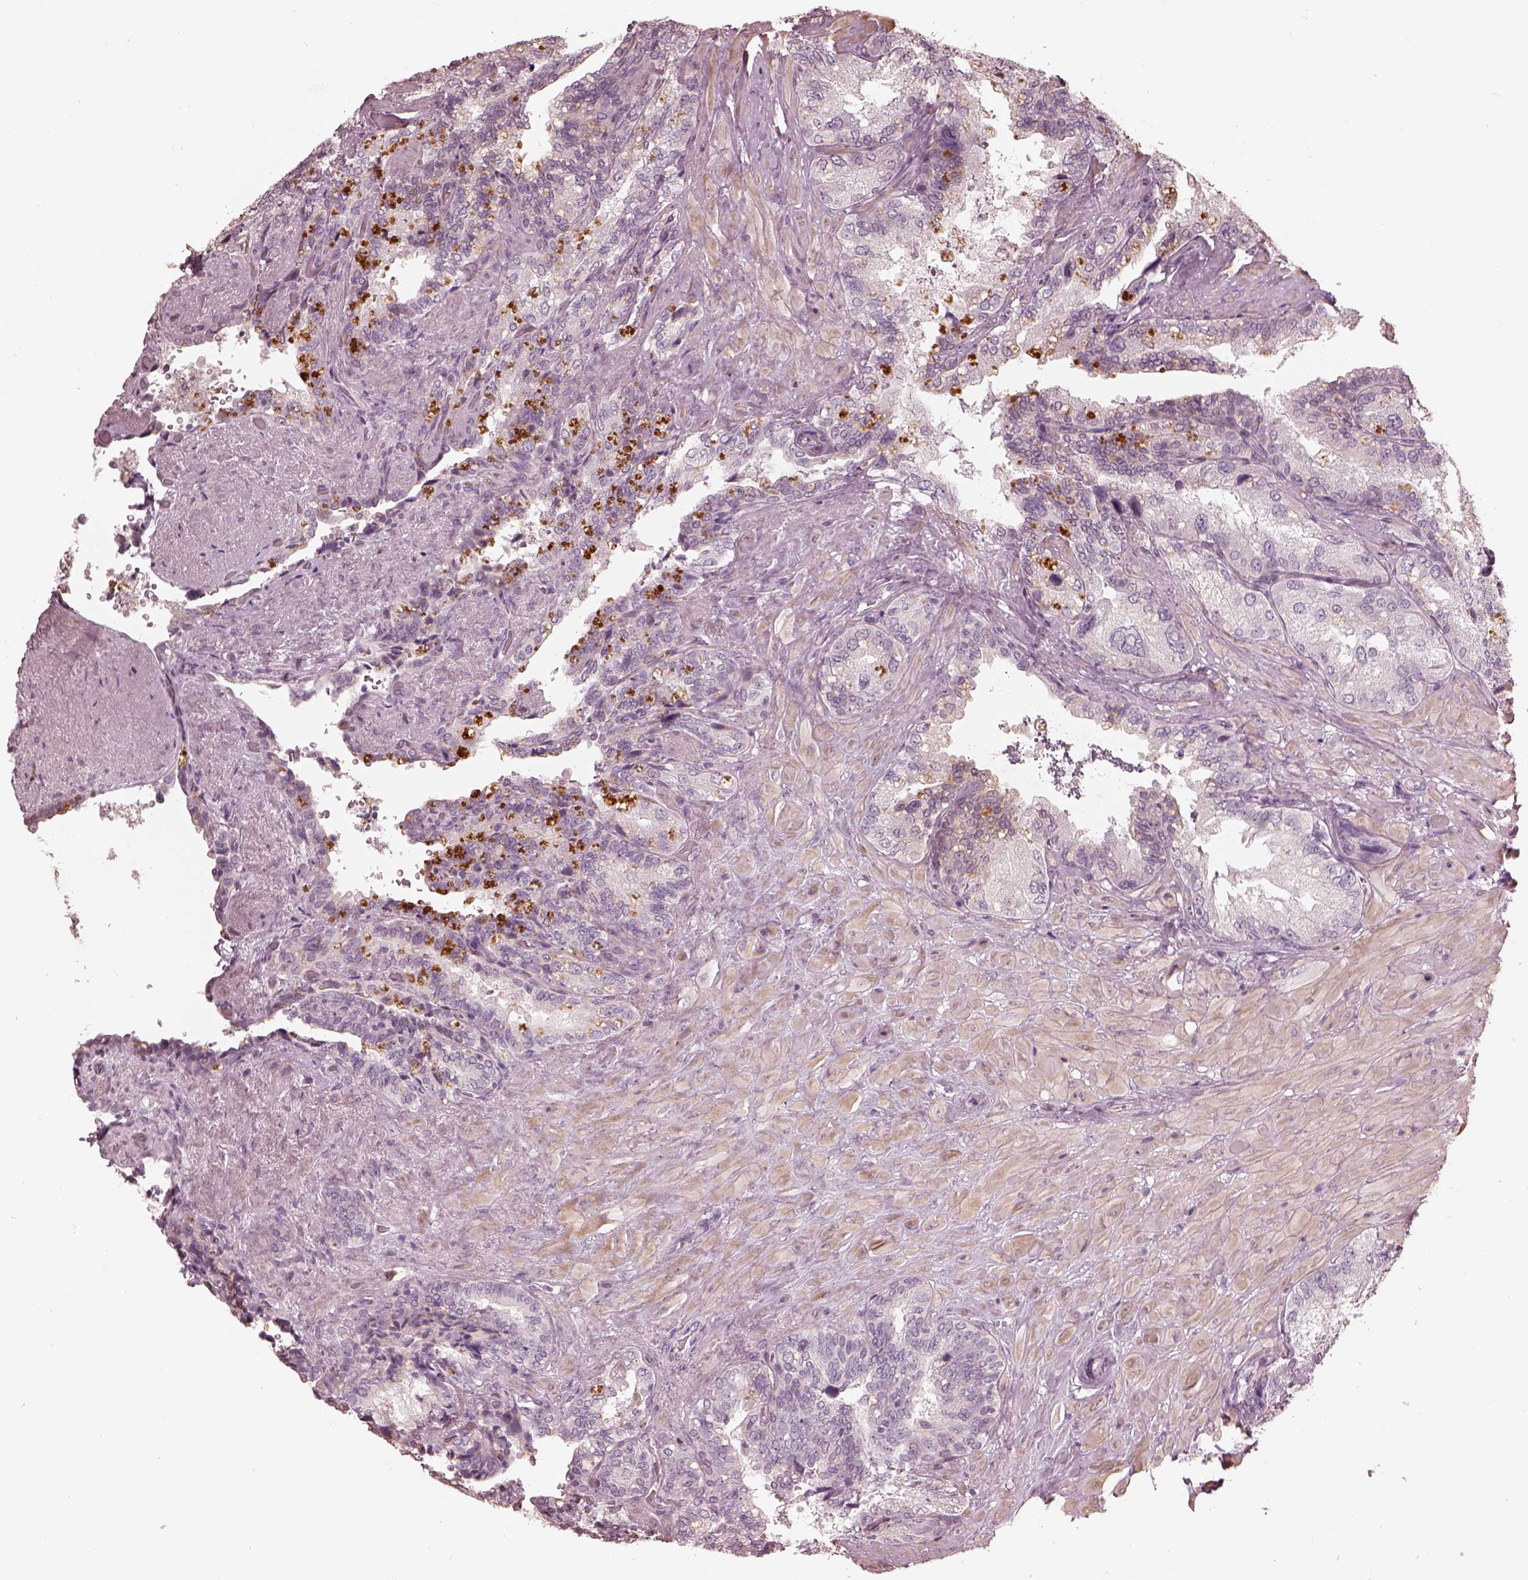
{"staining": {"intensity": "negative", "quantity": "none", "location": "none"}, "tissue": "seminal vesicle", "cell_type": "Glandular cells", "image_type": "normal", "snomed": [{"axis": "morphology", "description": "Normal tissue, NOS"}, {"axis": "topography", "description": "Seminal veicle"}], "caption": "The IHC photomicrograph has no significant staining in glandular cells of seminal vesicle.", "gene": "OPTC", "patient": {"sex": "male", "age": 69}}